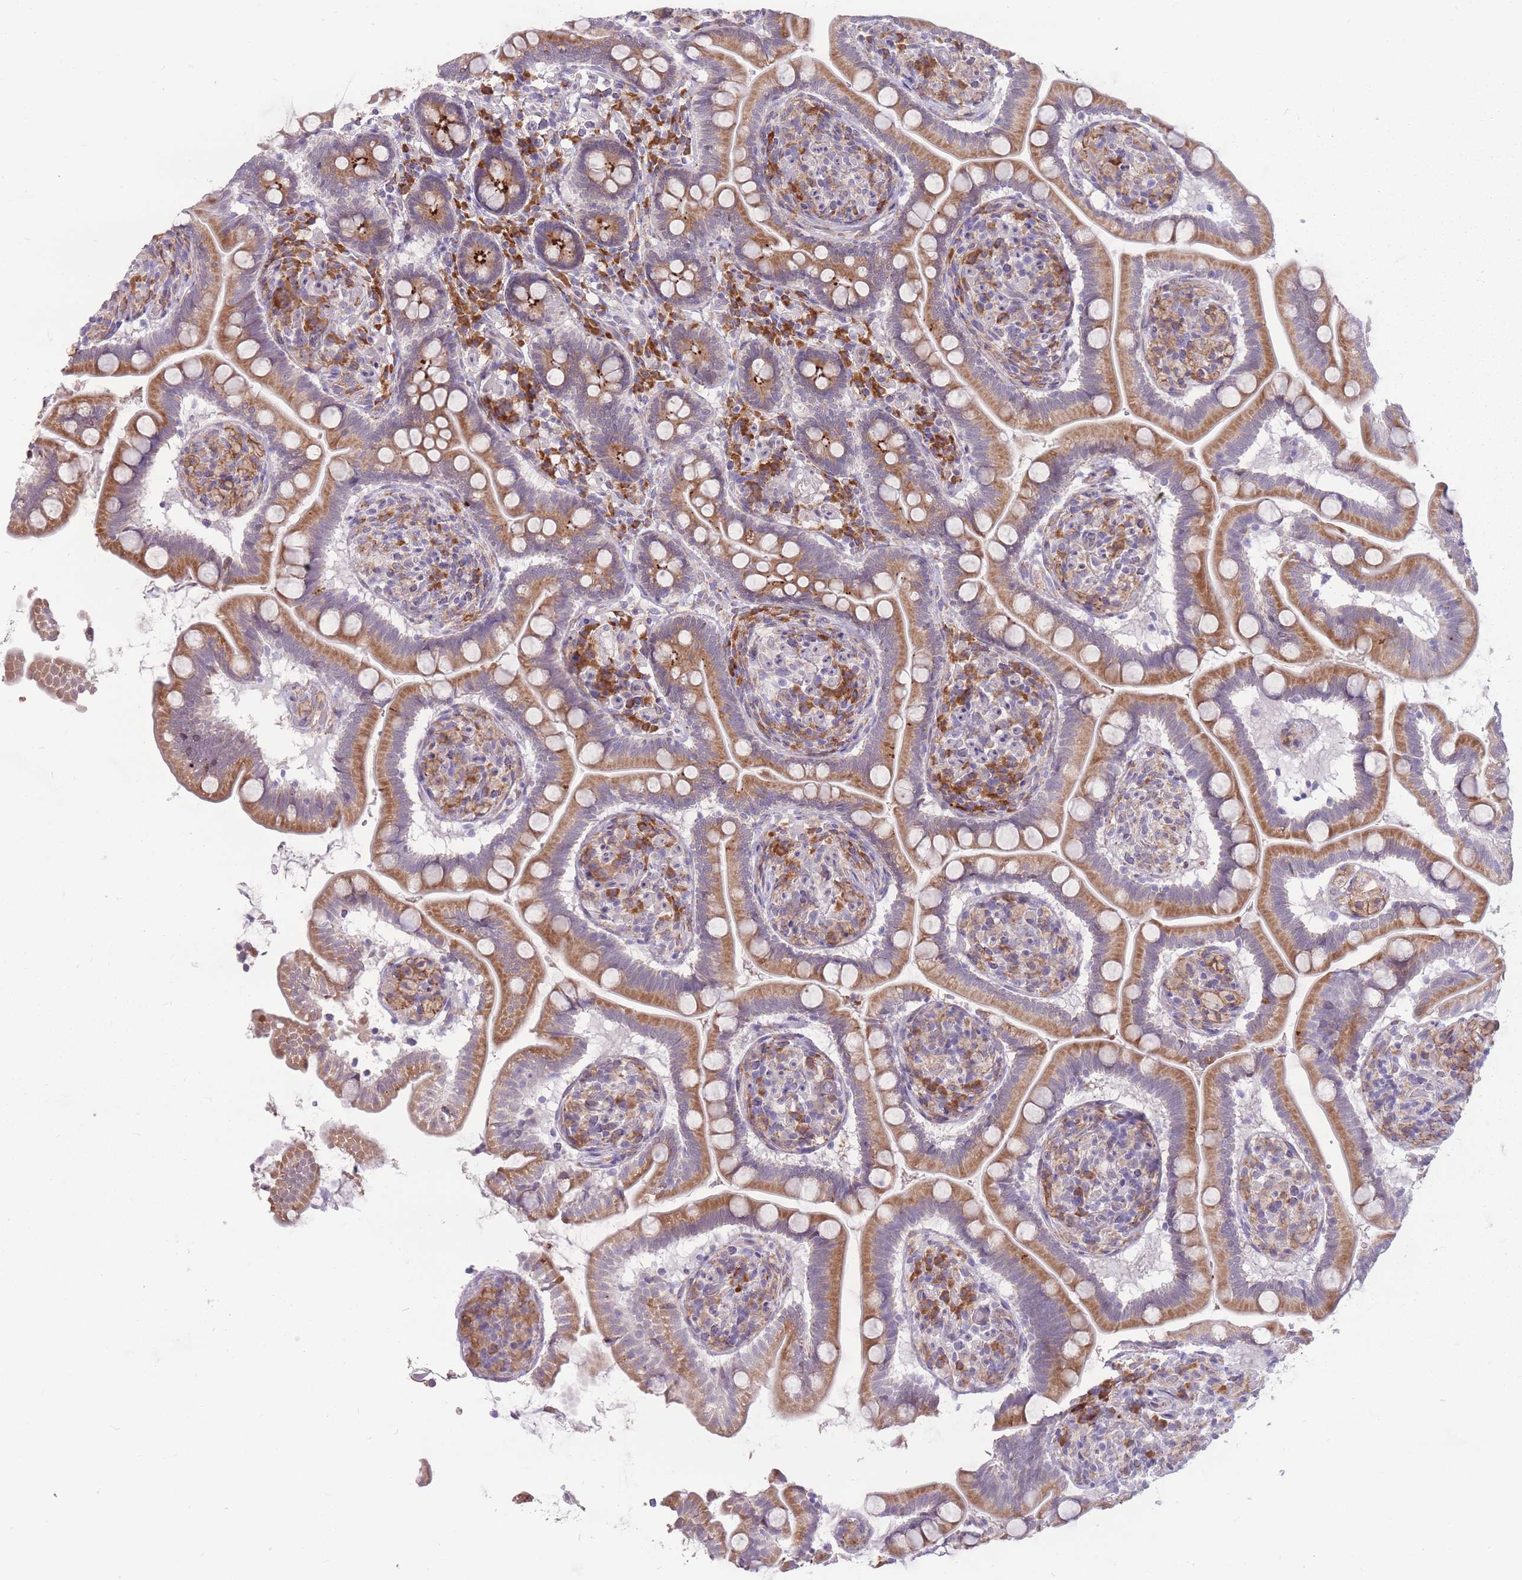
{"staining": {"intensity": "moderate", "quantity": ">75%", "location": "cytoplasmic/membranous"}, "tissue": "small intestine", "cell_type": "Glandular cells", "image_type": "normal", "snomed": [{"axis": "morphology", "description": "Normal tissue, NOS"}, {"axis": "topography", "description": "Small intestine"}], "caption": "Glandular cells display medium levels of moderate cytoplasmic/membranous expression in about >75% of cells in benign human small intestine.", "gene": "TRAPPC5", "patient": {"sex": "female", "age": 64}}